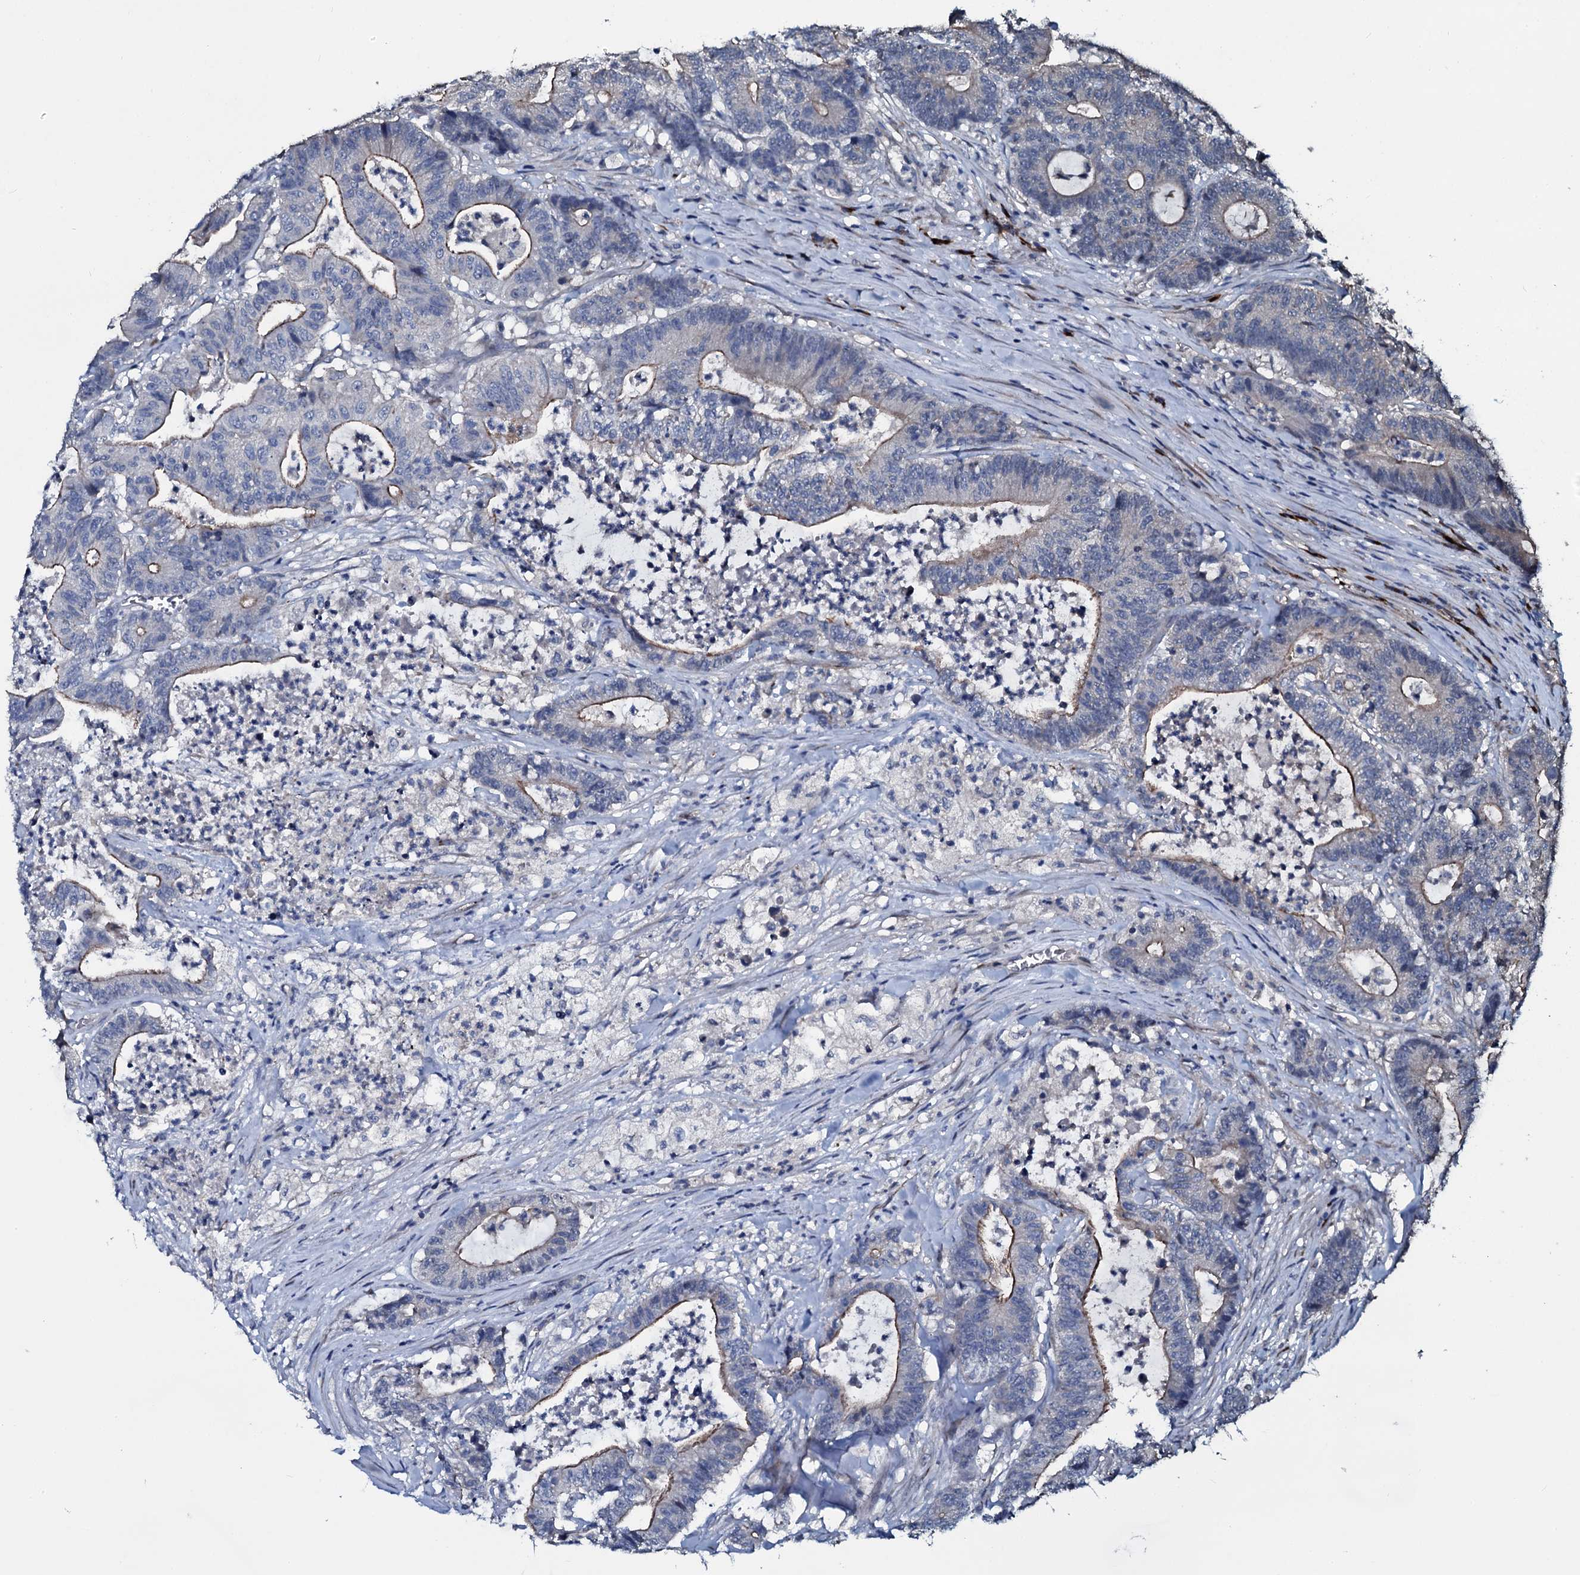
{"staining": {"intensity": "moderate", "quantity": "<25%", "location": "cytoplasmic/membranous"}, "tissue": "colorectal cancer", "cell_type": "Tumor cells", "image_type": "cancer", "snomed": [{"axis": "morphology", "description": "Adenocarcinoma, NOS"}, {"axis": "topography", "description": "Colon"}], "caption": "Brown immunohistochemical staining in human colorectal cancer reveals moderate cytoplasmic/membranous positivity in about <25% of tumor cells.", "gene": "IL12B", "patient": {"sex": "female", "age": 84}}